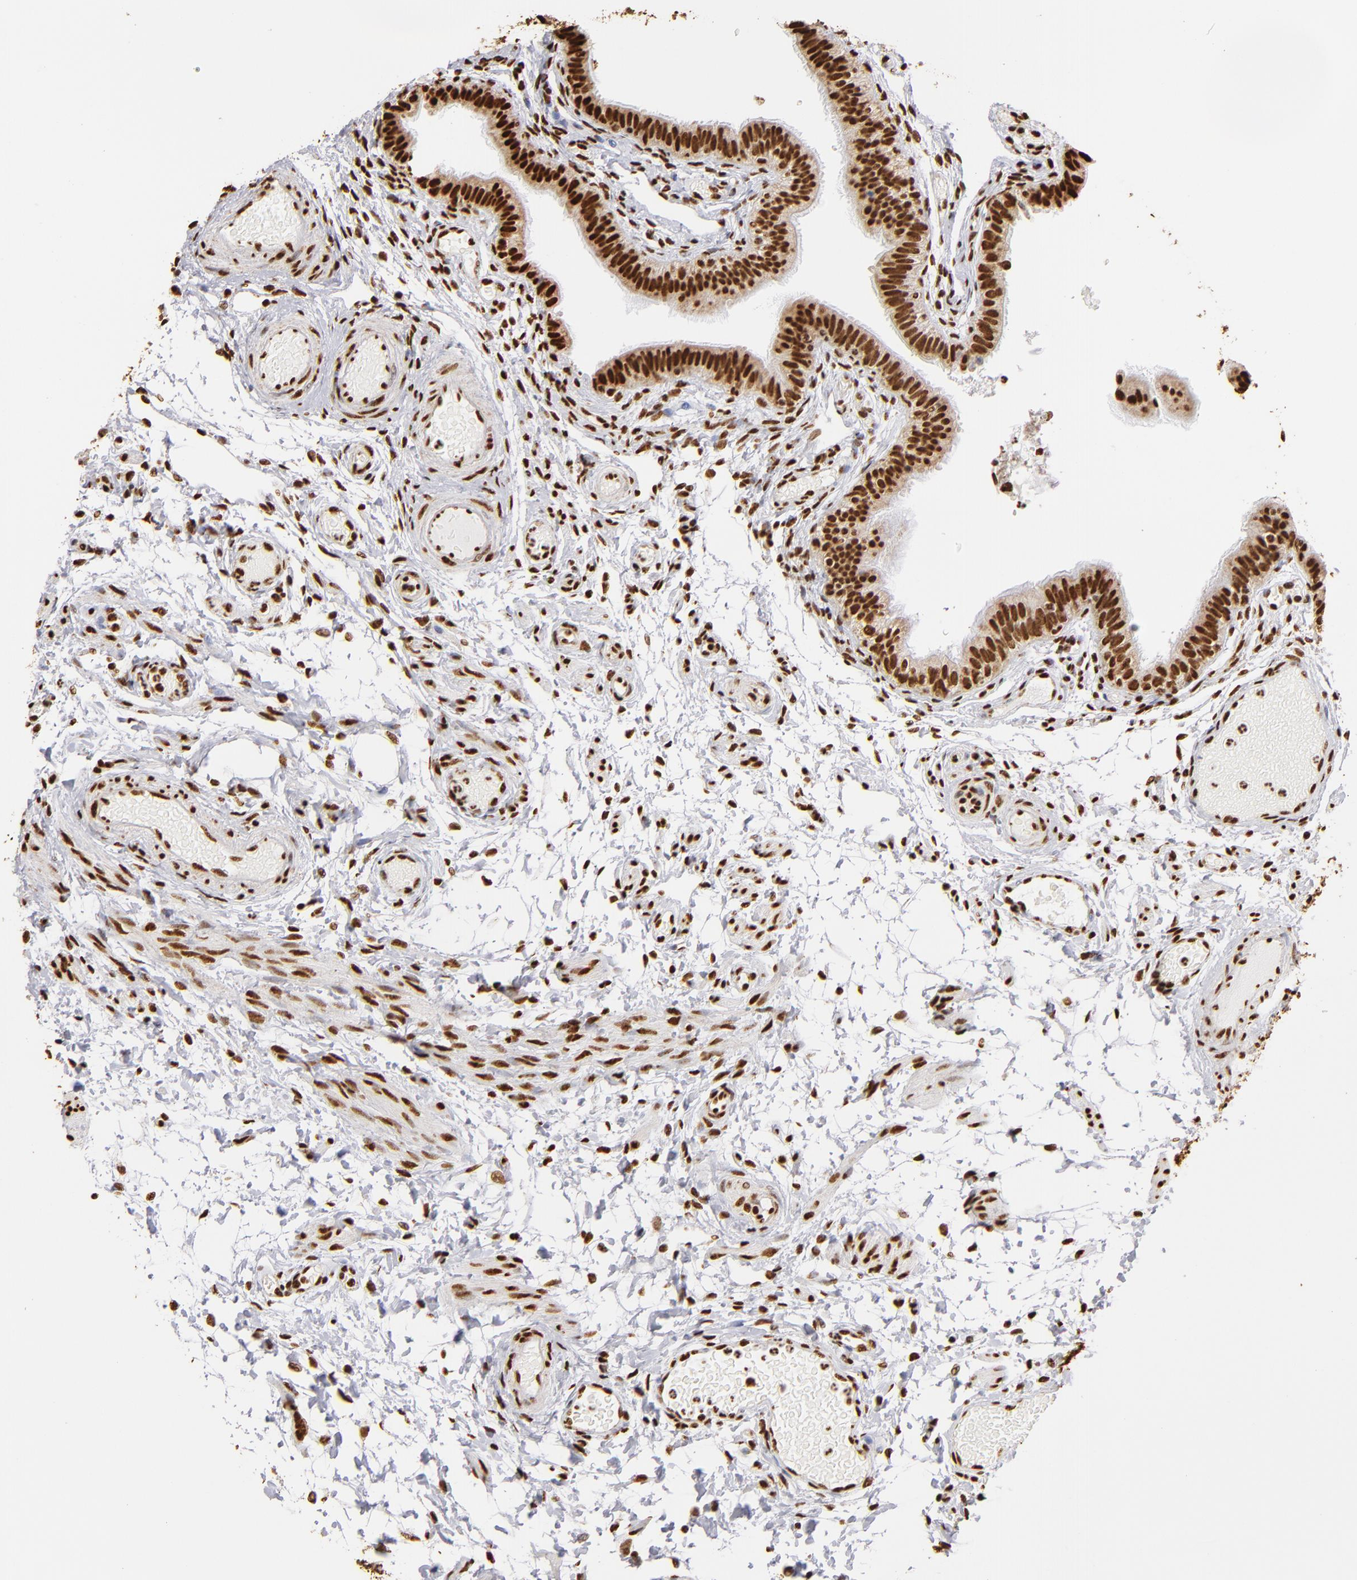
{"staining": {"intensity": "strong", "quantity": ">75%", "location": "nuclear"}, "tissue": "fallopian tube", "cell_type": "Glandular cells", "image_type": "normal", "snomed": [{"axis": "morphology", "description": "Normal tissue, NOS"}, {"axis": "morphology", "description": "Dermoid, NOS"}, {"axis": "topography", "description": "Fallopian tube"}], "caption": "Protein staining reveals strong nuclear staining in approximately >75% of glandular cells in normal fallopian tube.", "gene": "ILF3", "patient": {"sex": "female", "age": 33}}